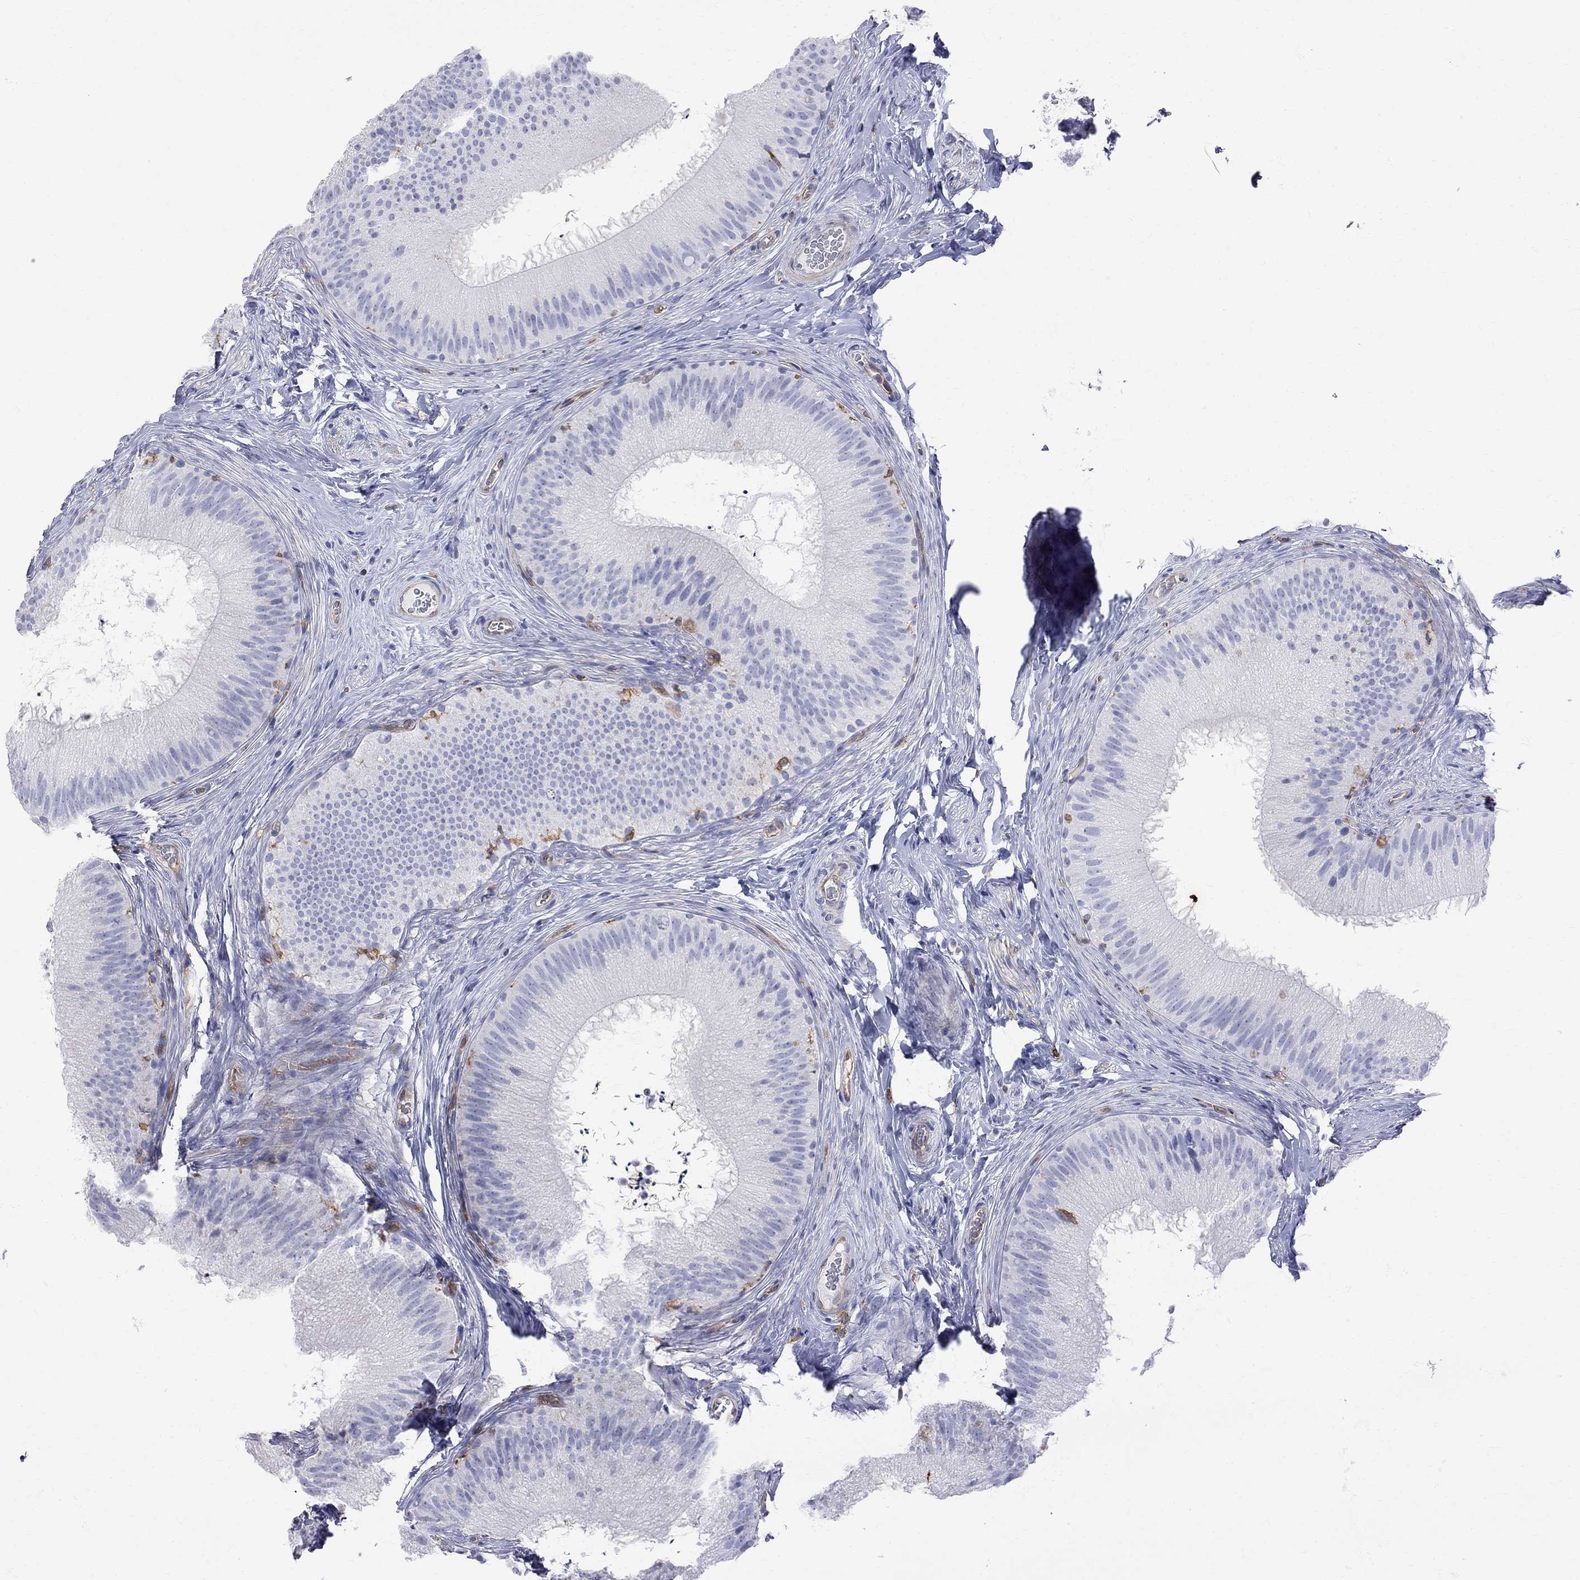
{"staining": {"intensity": "negative", "quantity": "none", "location": "none"}, "tissue": "epididymis", "cell_type": "Glandular cells", "image_type": "normal", "snomed": [{"axis": "morphology", "description": "Normal tissue, NOS"}, {"axis": "topography", "description": "Epididymis"}], "caption": "DAB immunohistochemical staining of normal epididymis reveals no significant positivity in glandular cells.", "gene": "ABI3", "patient": {"sex": "male", "age": 32}}